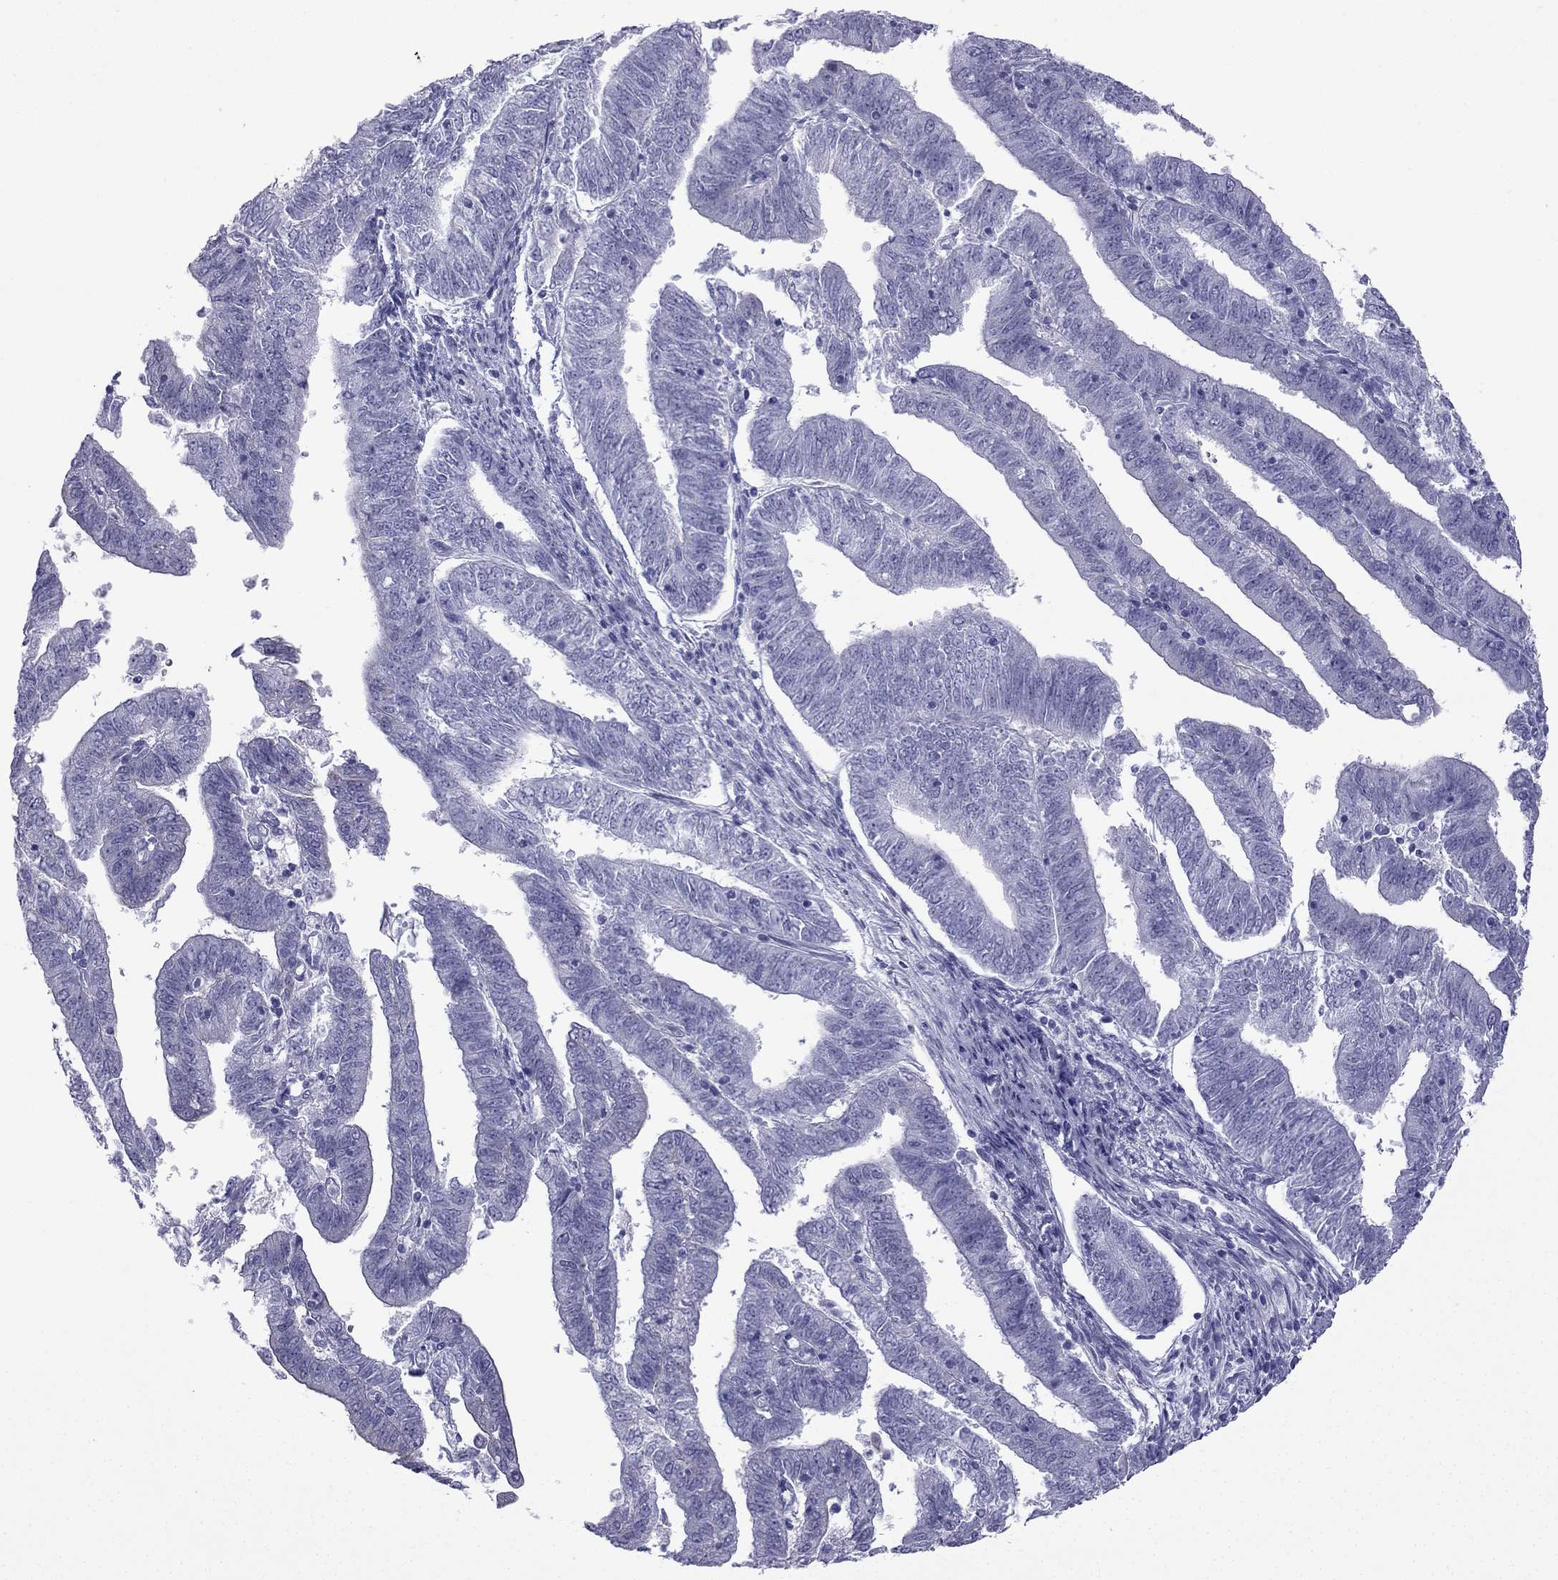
{"staining": {"intensity": "negative", "quantity": "none", "location": "none"}, "tissue": "endometrial cancer", "cell_type": "Tumor cells", "image_type": "cancer", "snomed": [{"axis": "morphology", "description": "Adenocarcinoma, NOS"}, {"axis": "topography", "description": "Endometrium"}], "caption": "A micrograph of endometrial cancer (adenocarcinoma) stained for a protein demonstrates no brown staining in tumor cells.", "gene": "GJA8", "patient": {"sex": "female", "age": 82}}